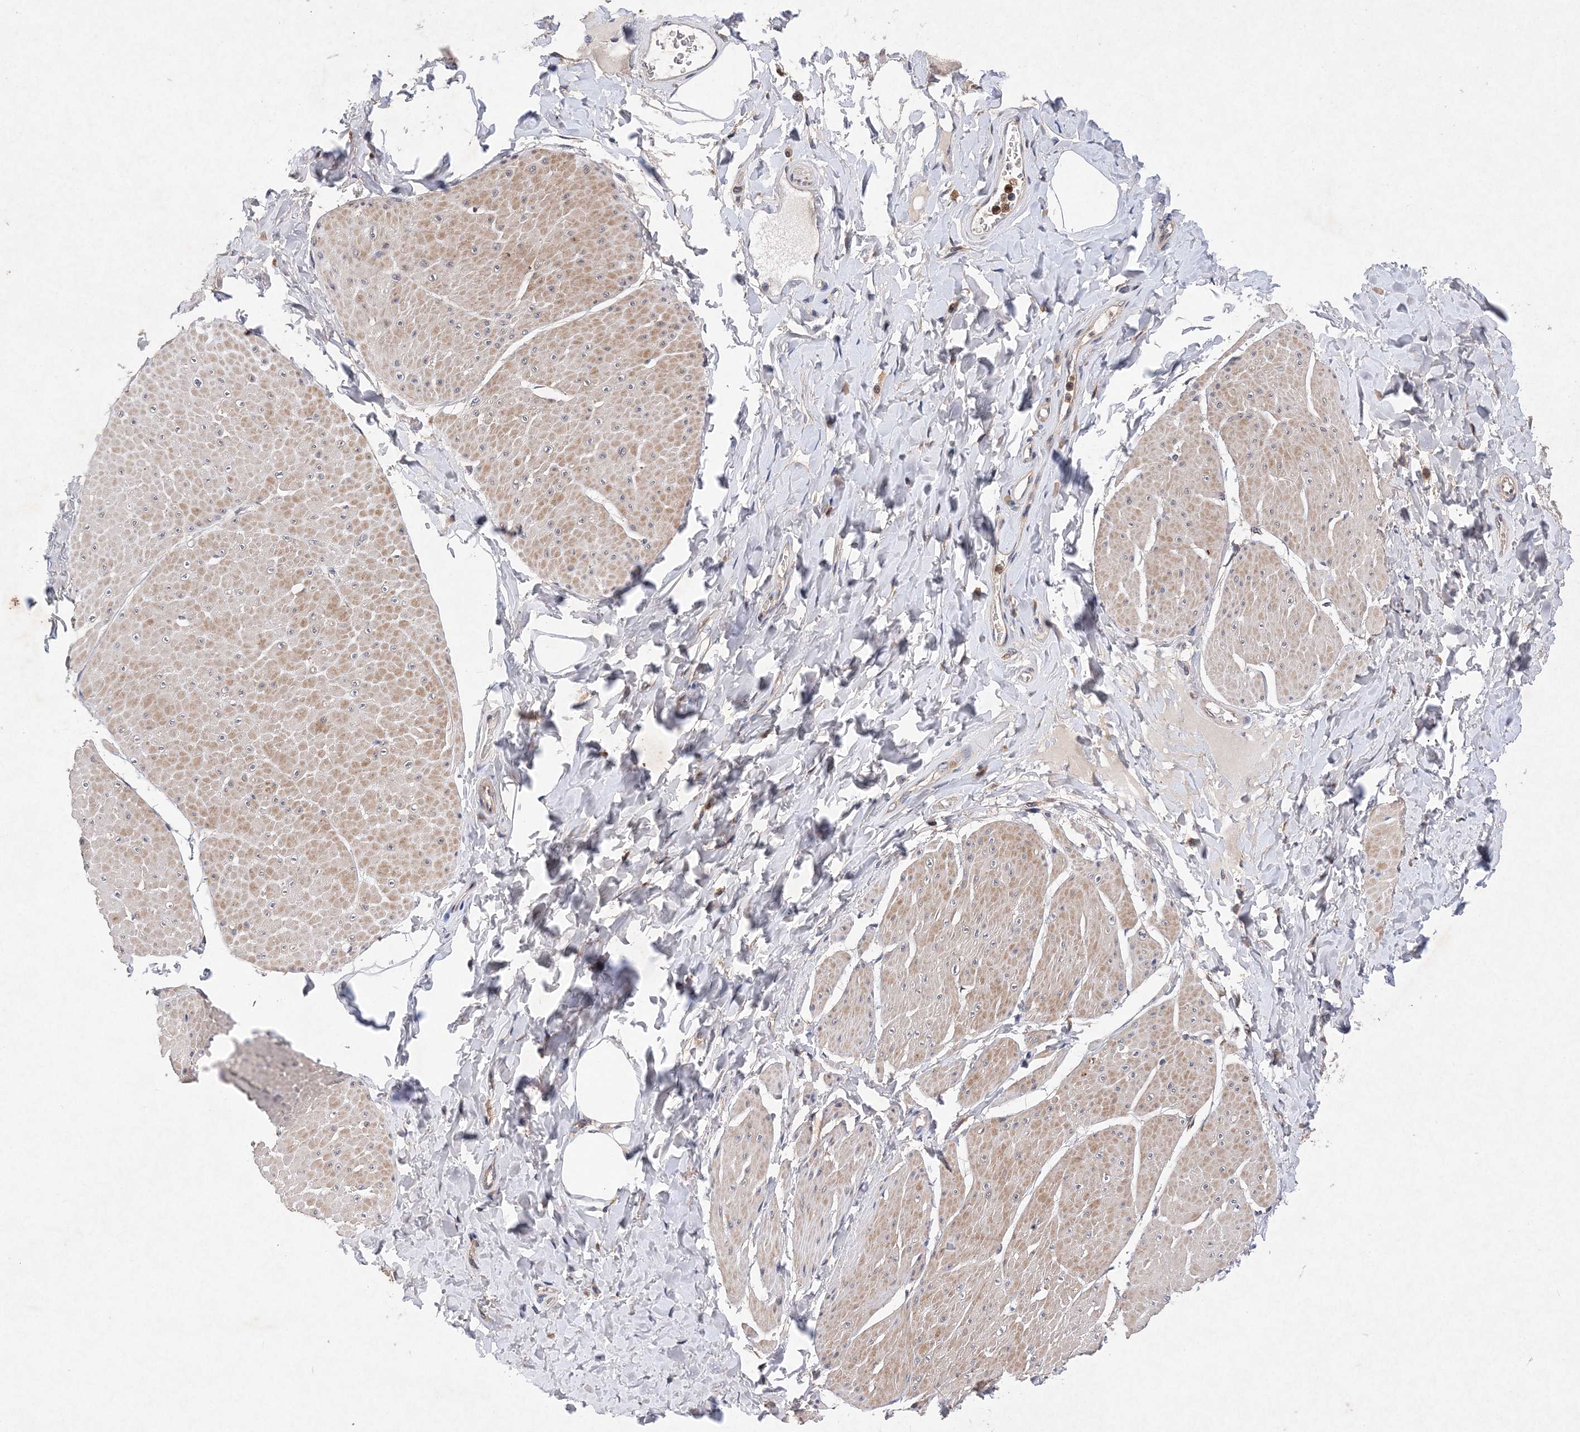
{"staining": {"intensity": "weak", "quantity": ">75%", "location": "cytoplasmic/membranous"}, "tissue": "smooth muscle", "cell_type": "Smooth muscle cells", "image_type": "normal", "snomed": [{"axis": "morphology", "description": "Urothelial carcinoma, High grade"}, {"axis": "topography", "description": "Urinary bladder"}], "caption": "Normal smooth muscle was stained to show a protein in brown. There is low levels of weak cytoplasmic/membranous positivity in approximately >75% of smooth muscle cells. (DAB (3,3'-diaminobenzidine) = brown stain, brightfield microscopy at high magnification).", "gene": "PROSER1", "patient": {"sex": "male", "age": 46}}